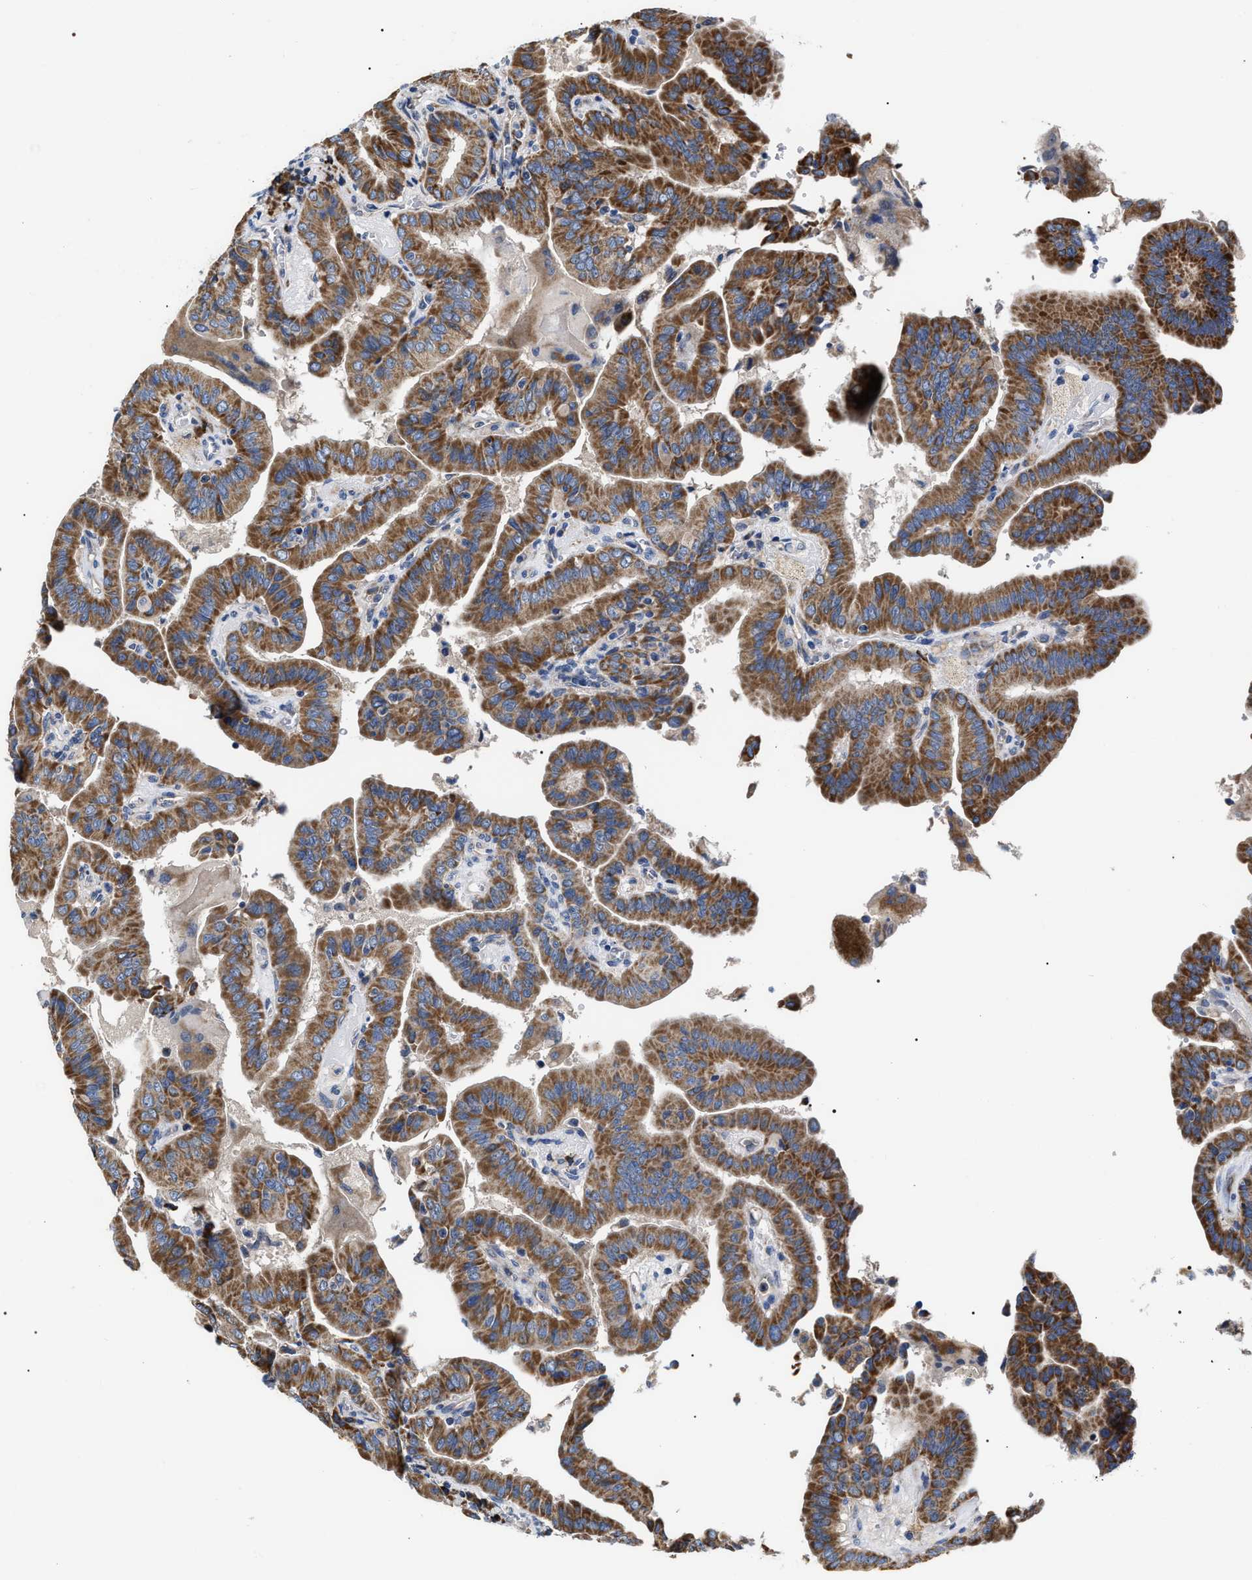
{"staining": {"intensity": "moderate", "quantity": ">75%", "location": "cytoplasmic/membranous"}, "tissue": "thyroid cancer", "cell_type": "Tumor cells", "image_type": "cancer", "snomed": [{"axis": "morphology", "description": "Papillary adenocarcinoma, NOS"}, {"axis": "topography", "description": "Thyroid gland"}], "caption": "Immunohistochemical staining of human thyroid papillary adenocarcinoma exhibits medium levels of moderate cytoplasmic/membranous staining in approximately >75% of tumor cells. The staining was performed using DAB (3,3'-diaminobenzidine), with brown indicating positive protein expression. Nuclei are stained blue with hematoxylin.", "gene": "MACC1", "patient": {"sex": "male", "age": 33}}